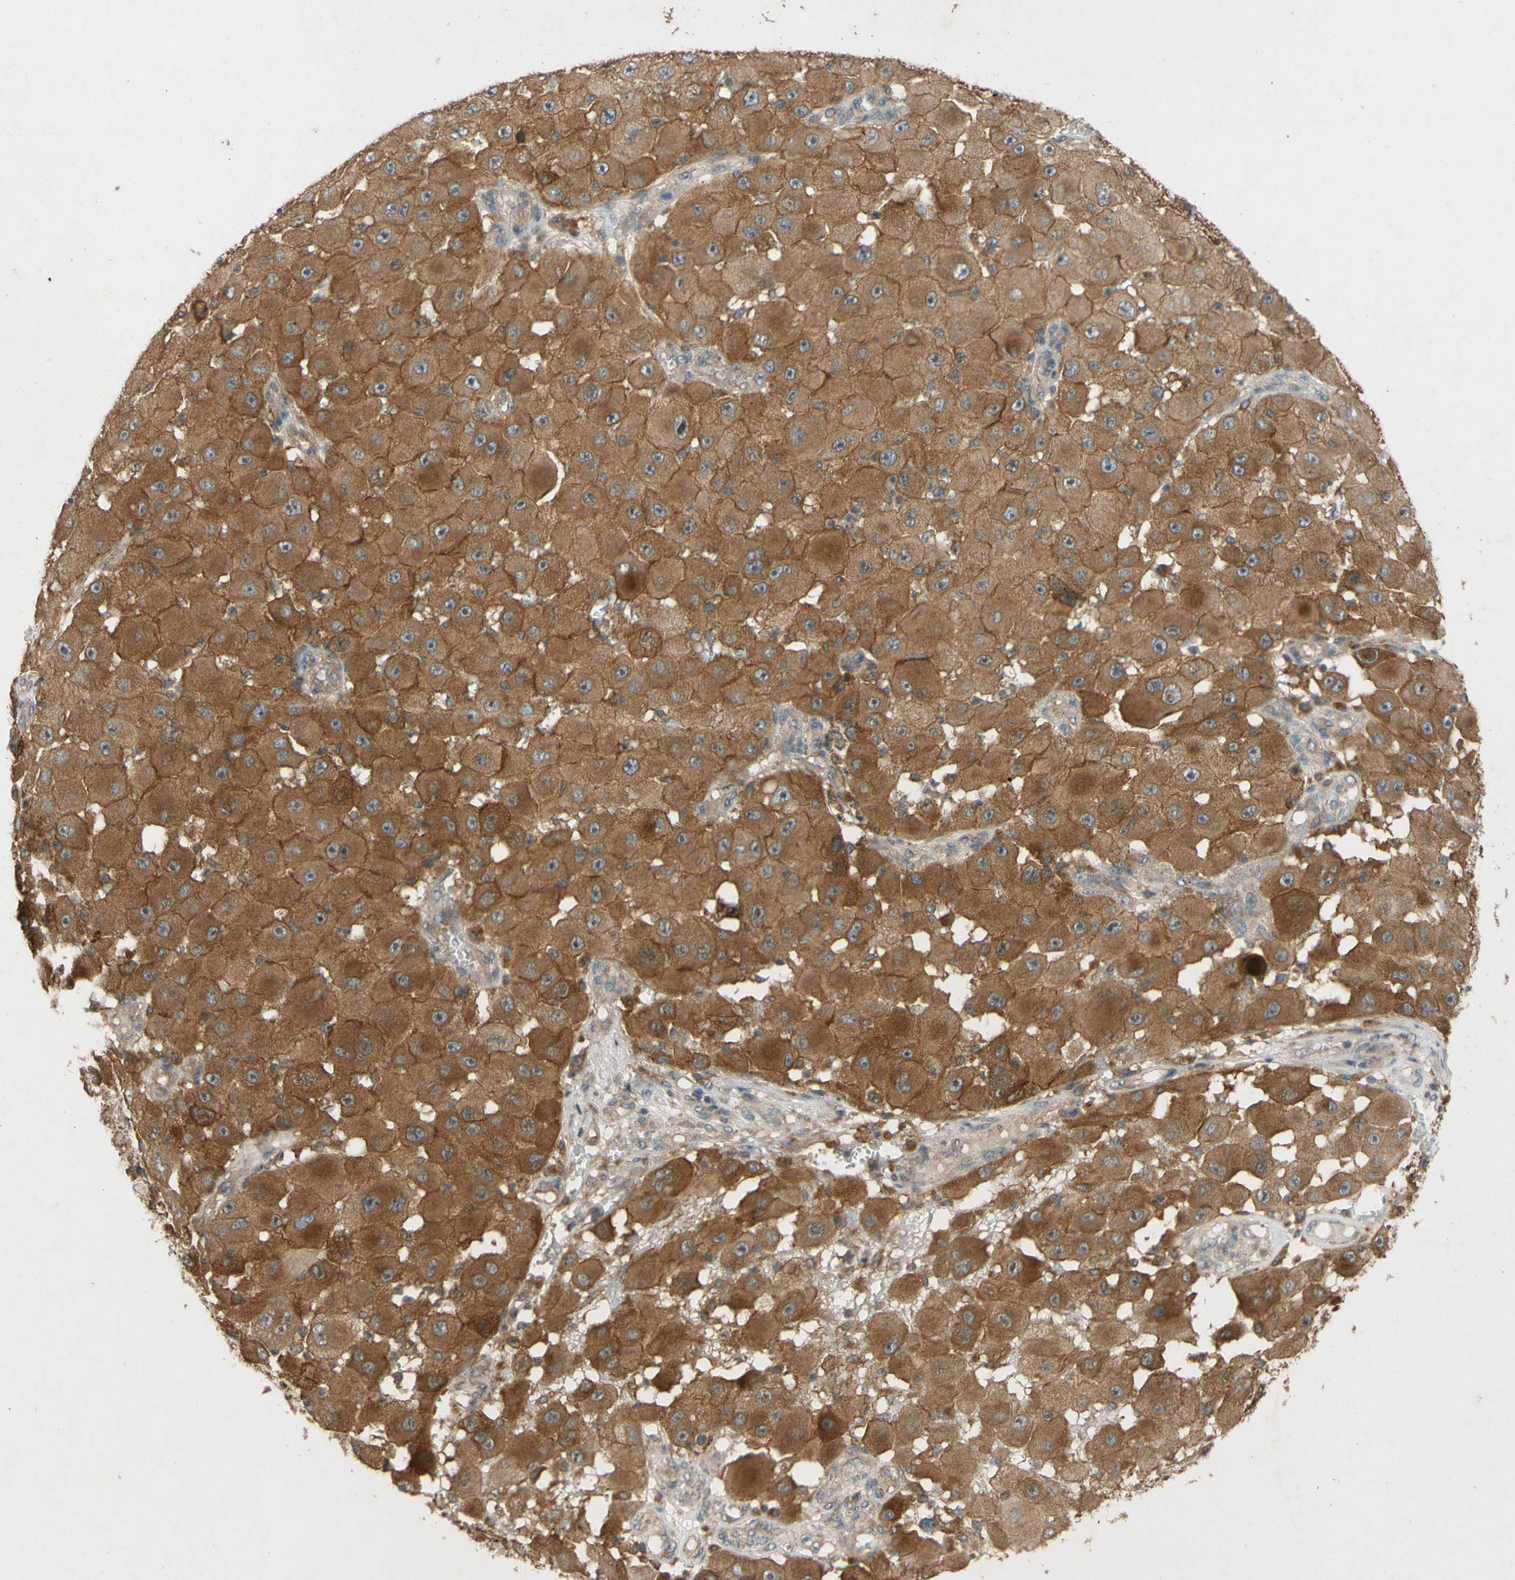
{"staining": {"intensity": "moderate", "quantity": ">75%", "location": "cytoplasmic/membranous"}, "tissue": "melanoma", "cell_type": "Tumor cells", "image_type": "cancer", "snomed": [{"axis": "morphology", "description": "Malignant melanoma, NOS"}, {"axis": "topography", "description": "Skin"}], "caption": "This is a histology image of IHC staining of melanoma, which shows moderate positivity in the cytoplasmic/membranous of tumor cells.", "gene": "ATP6V1F", "patient": {"sex": "female", "age": 81}}